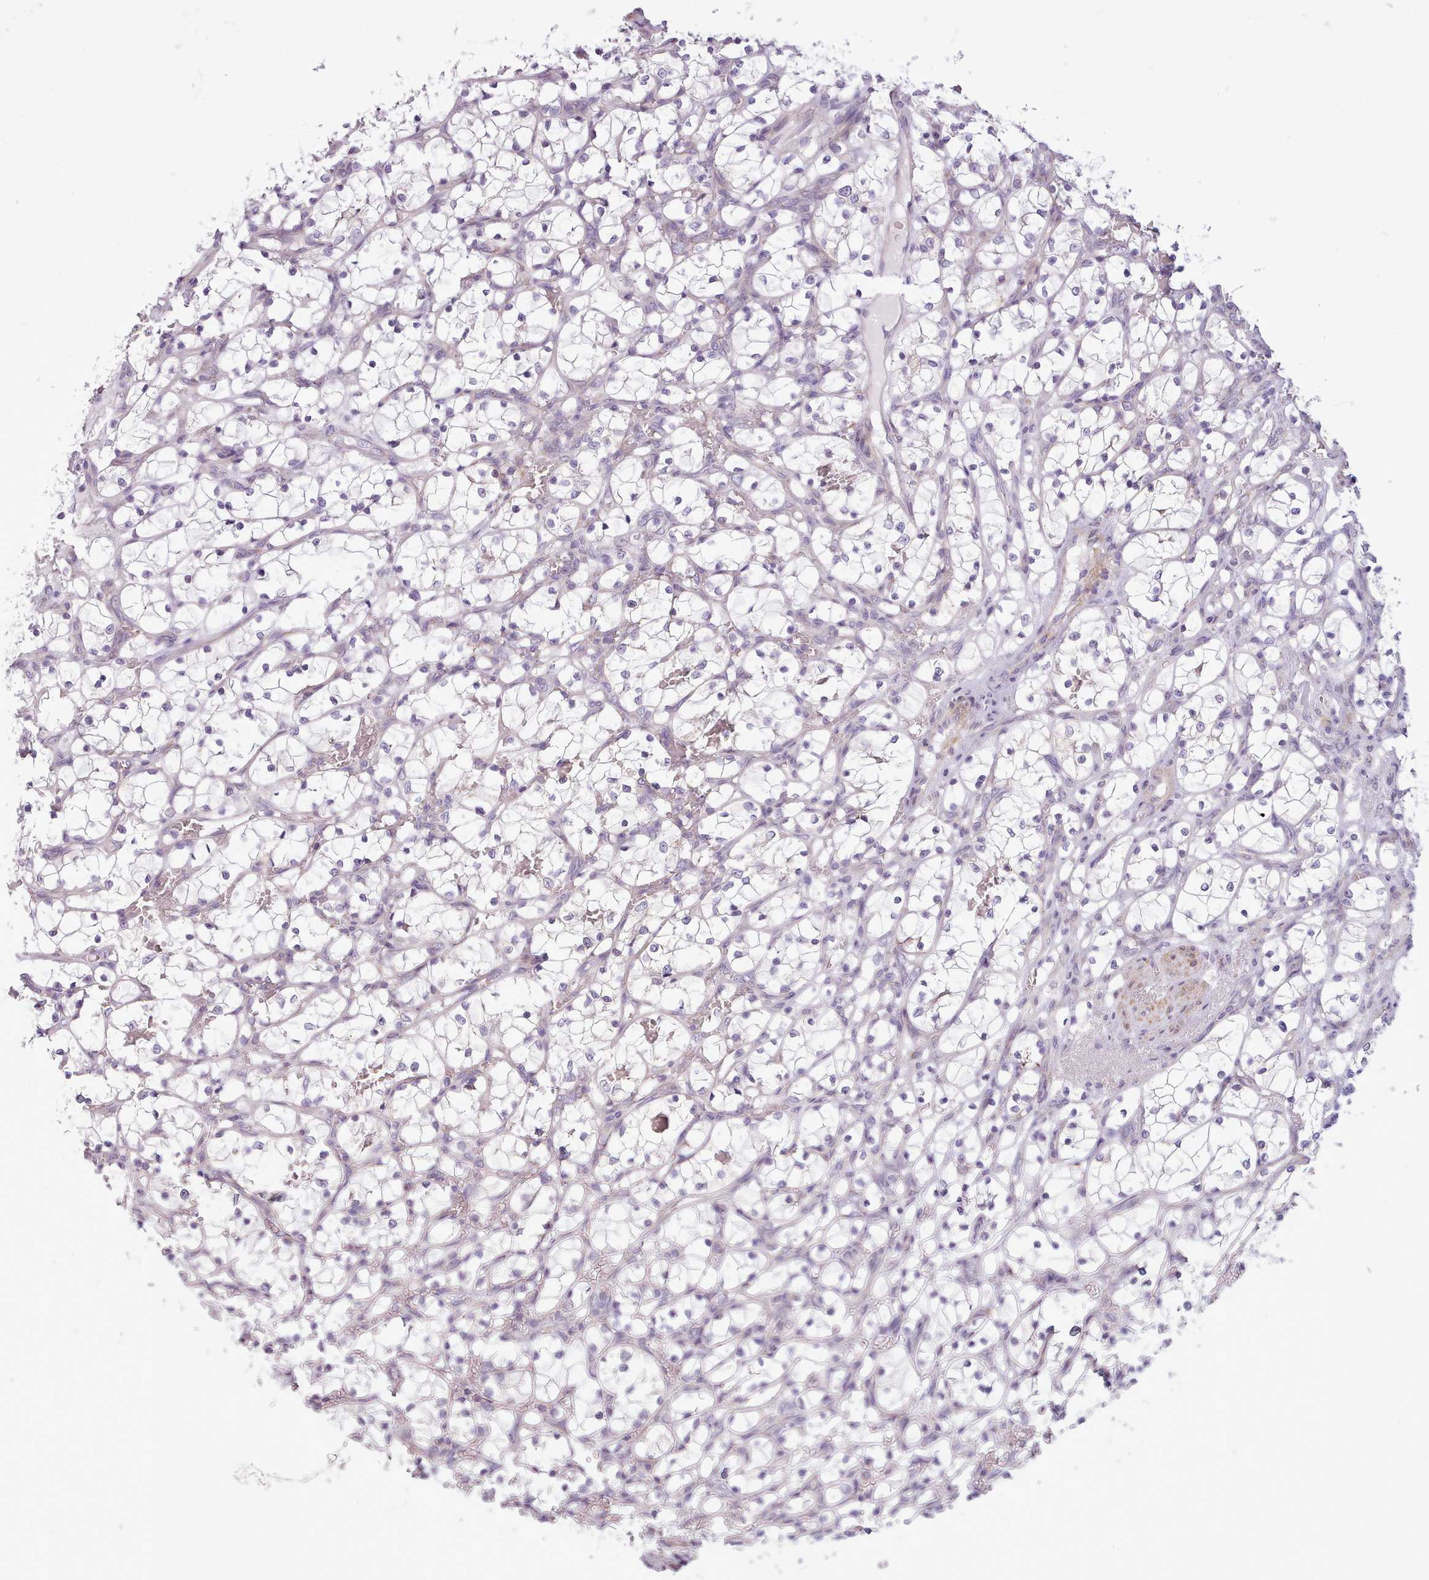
{"staining": {"intensity": "negative", "quantity": "none", "location": "none"}, "tissue": "renal cancer", "cell_type": "Tumor cells", "image_type": "cancer", "snomed": [{"axis": "morphology", "description": "Adenocarcinoma, NOS"}, {"axis": "topography", "description": "Kidney"}], "caption": "High magnification brightfield microscopy of renal cancer (adenocarcinoma) stained with DAB (brown) and counterstained with hematoxylin (blue): tumor cells show no significant staining. (DAB immunohistochemistry (IHC) with hematoxylin counter stain).", "gene": "AVL9", "patient": {"sex": "female", "age": 69}}